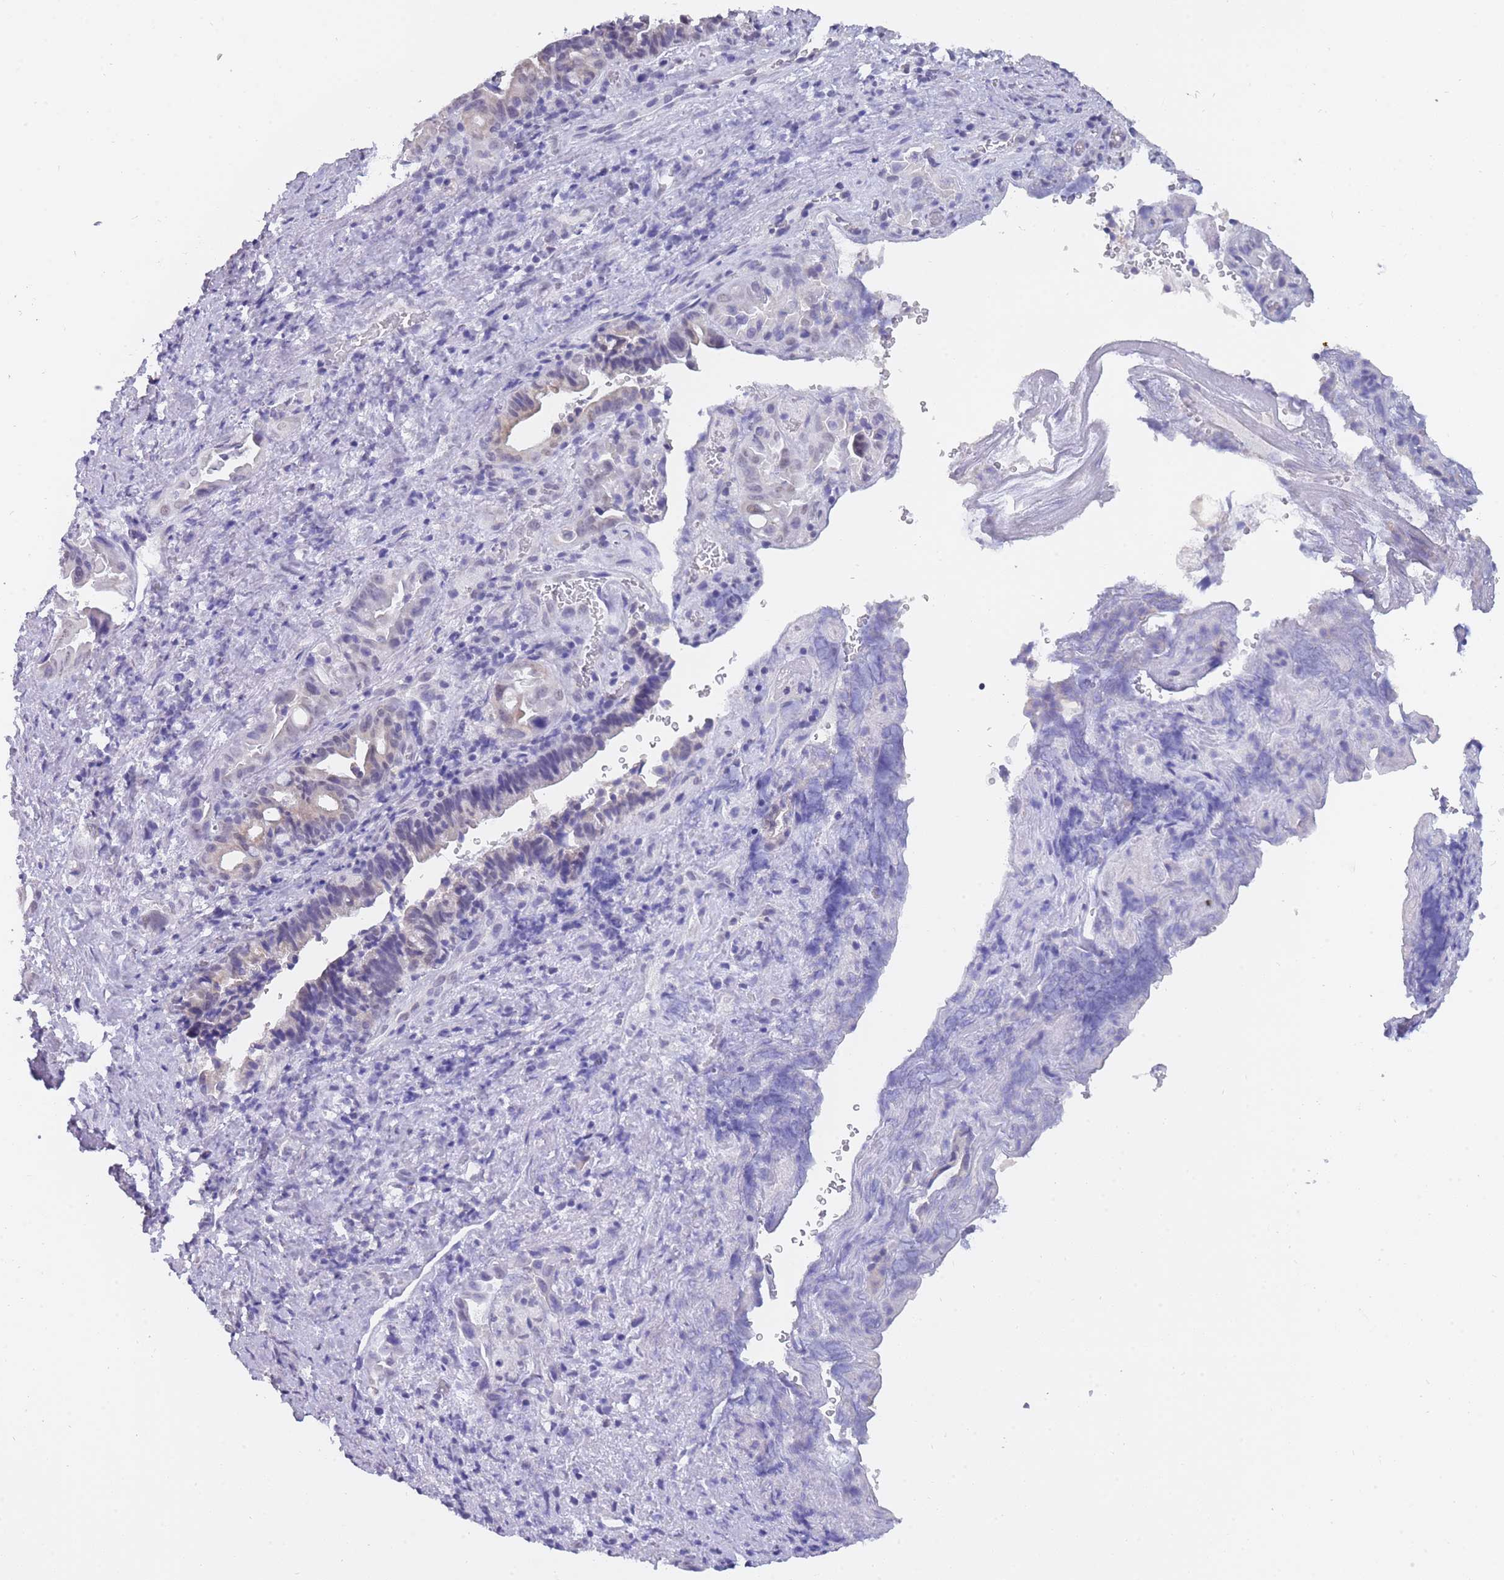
{"staining": {"intensity": "negative", "quantity": "none", "location": "none"}, "tissue": "liver cancer", "cell_type": "Tumor cells", "image_type": "cancer", "snomed": [{"axis": "morphology", "description": "Cholangiocarcinoma"}, {"axis": "topography", "description": "Liver"}], "caption": "Human liver cholangiocarcinoma stained for a protein using IHC shows no staining in tumor cells.", "gene": "FRAT2", "patient": {"sex": "female", "age": 68}}